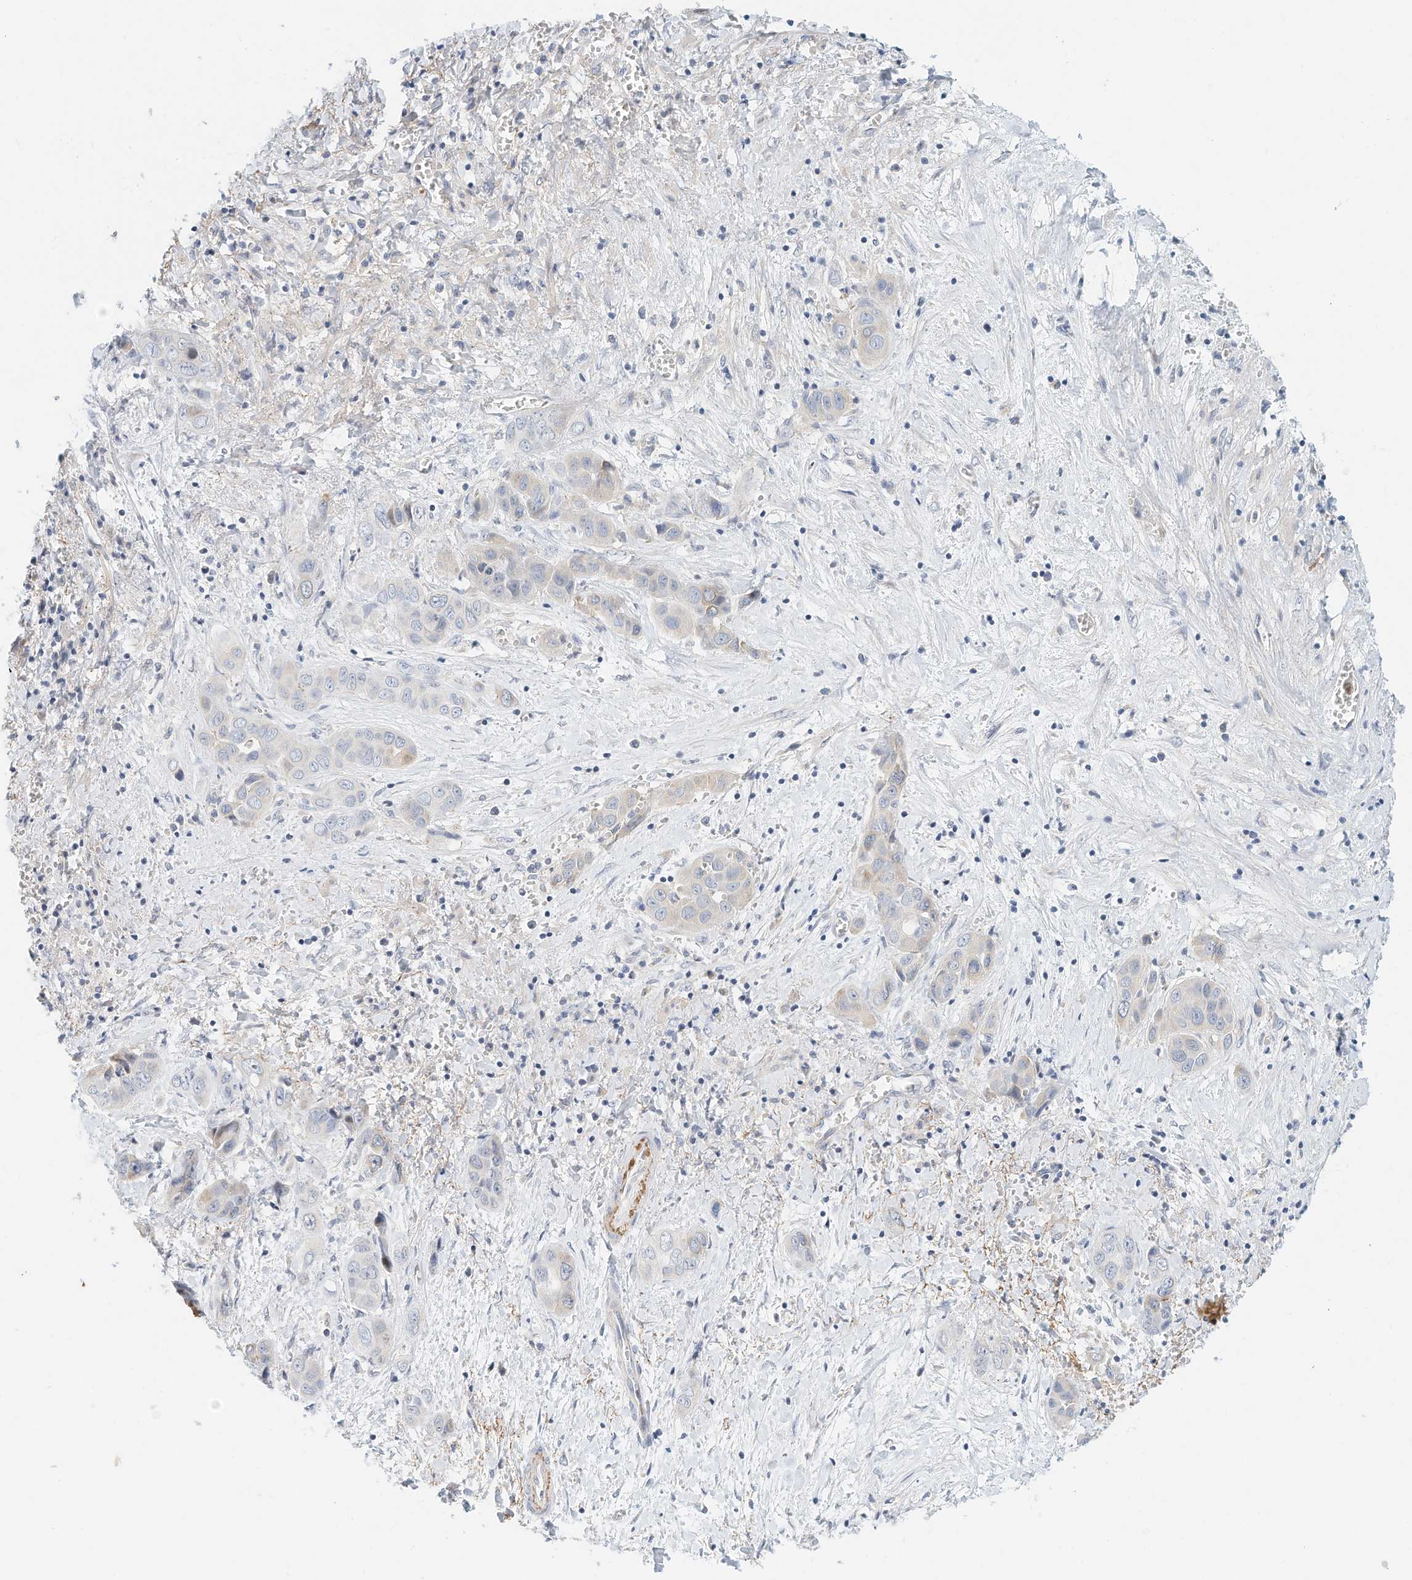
{"staining": {"intensity": "negative", "quantity": "none", "location": "none"}, "tissue": "liver cancer", "cell_type": "Tumor cells", "image_type": "cancer", "snomed": [{"axis": "morphology", "description": "Cholangiocarcinoma"}, {"axis": "topography", "description": "Liver"}], "caption": "High magnification brightfield microscopy of liver cancer stained with DAB (brown) and counterstained with hematoxylin (blue): tumor cells show no significant positivity.", "gene": "ARHGAP28", "patient": {"sex": "female", "age": 52}}